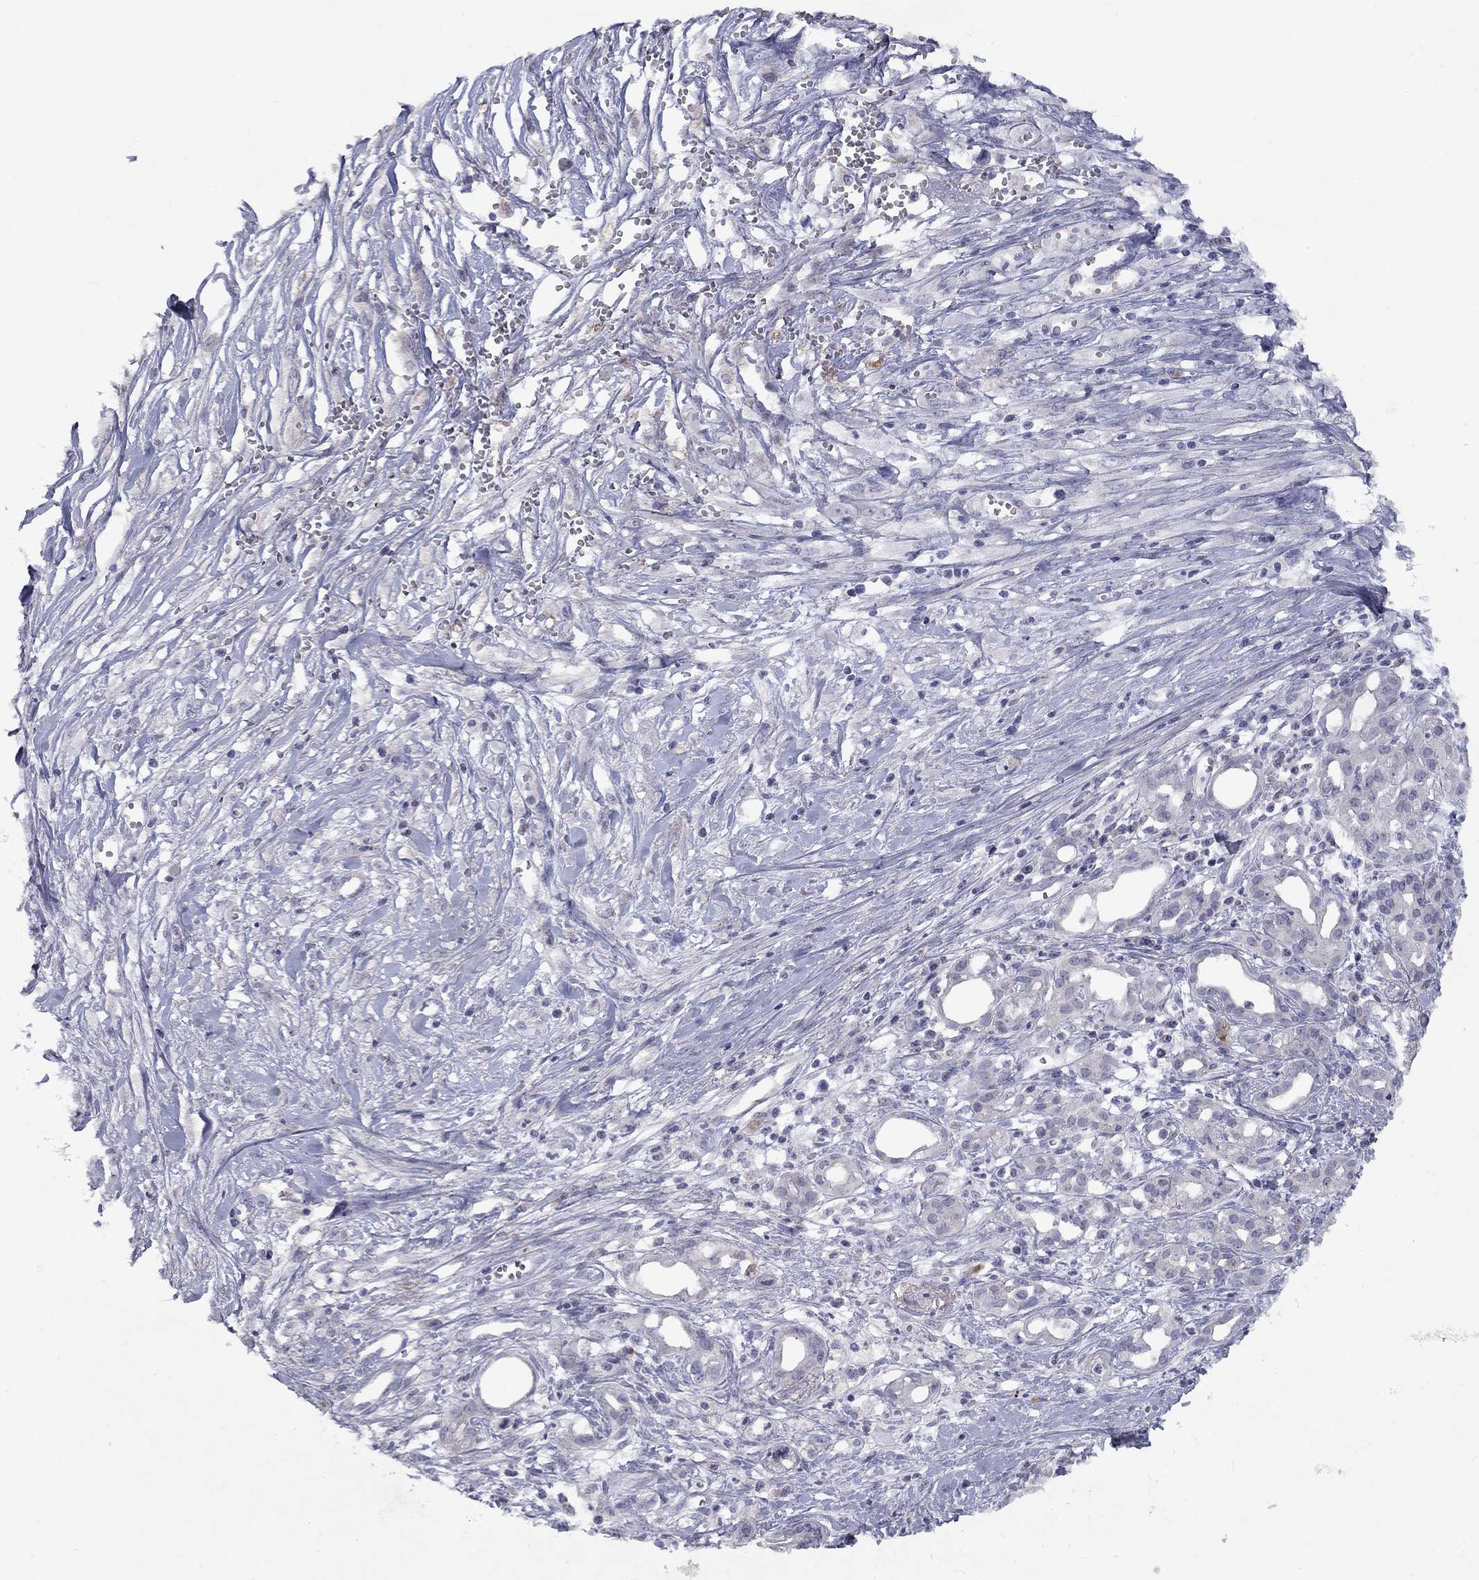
{"staining": {"intensity": "negative", "quantity": "none", "location": "none"}, "tissue": "pancreatic cancer", "cell_type": "Tumor cells", "image_type": "cancer", "snomed": [{"axis": "morphology", "description": "Adenocarcinoma, NOS"}, {"axis": "topography", "description": "Pancreas"}], "caption": "High power microscopy micrograph of an IHC photomicrograph of pancreatic cancer, revealing no significant staining in tumor cells.", "gene": "CACNA1A", "patient": {"sex": "male", "age": 71}}